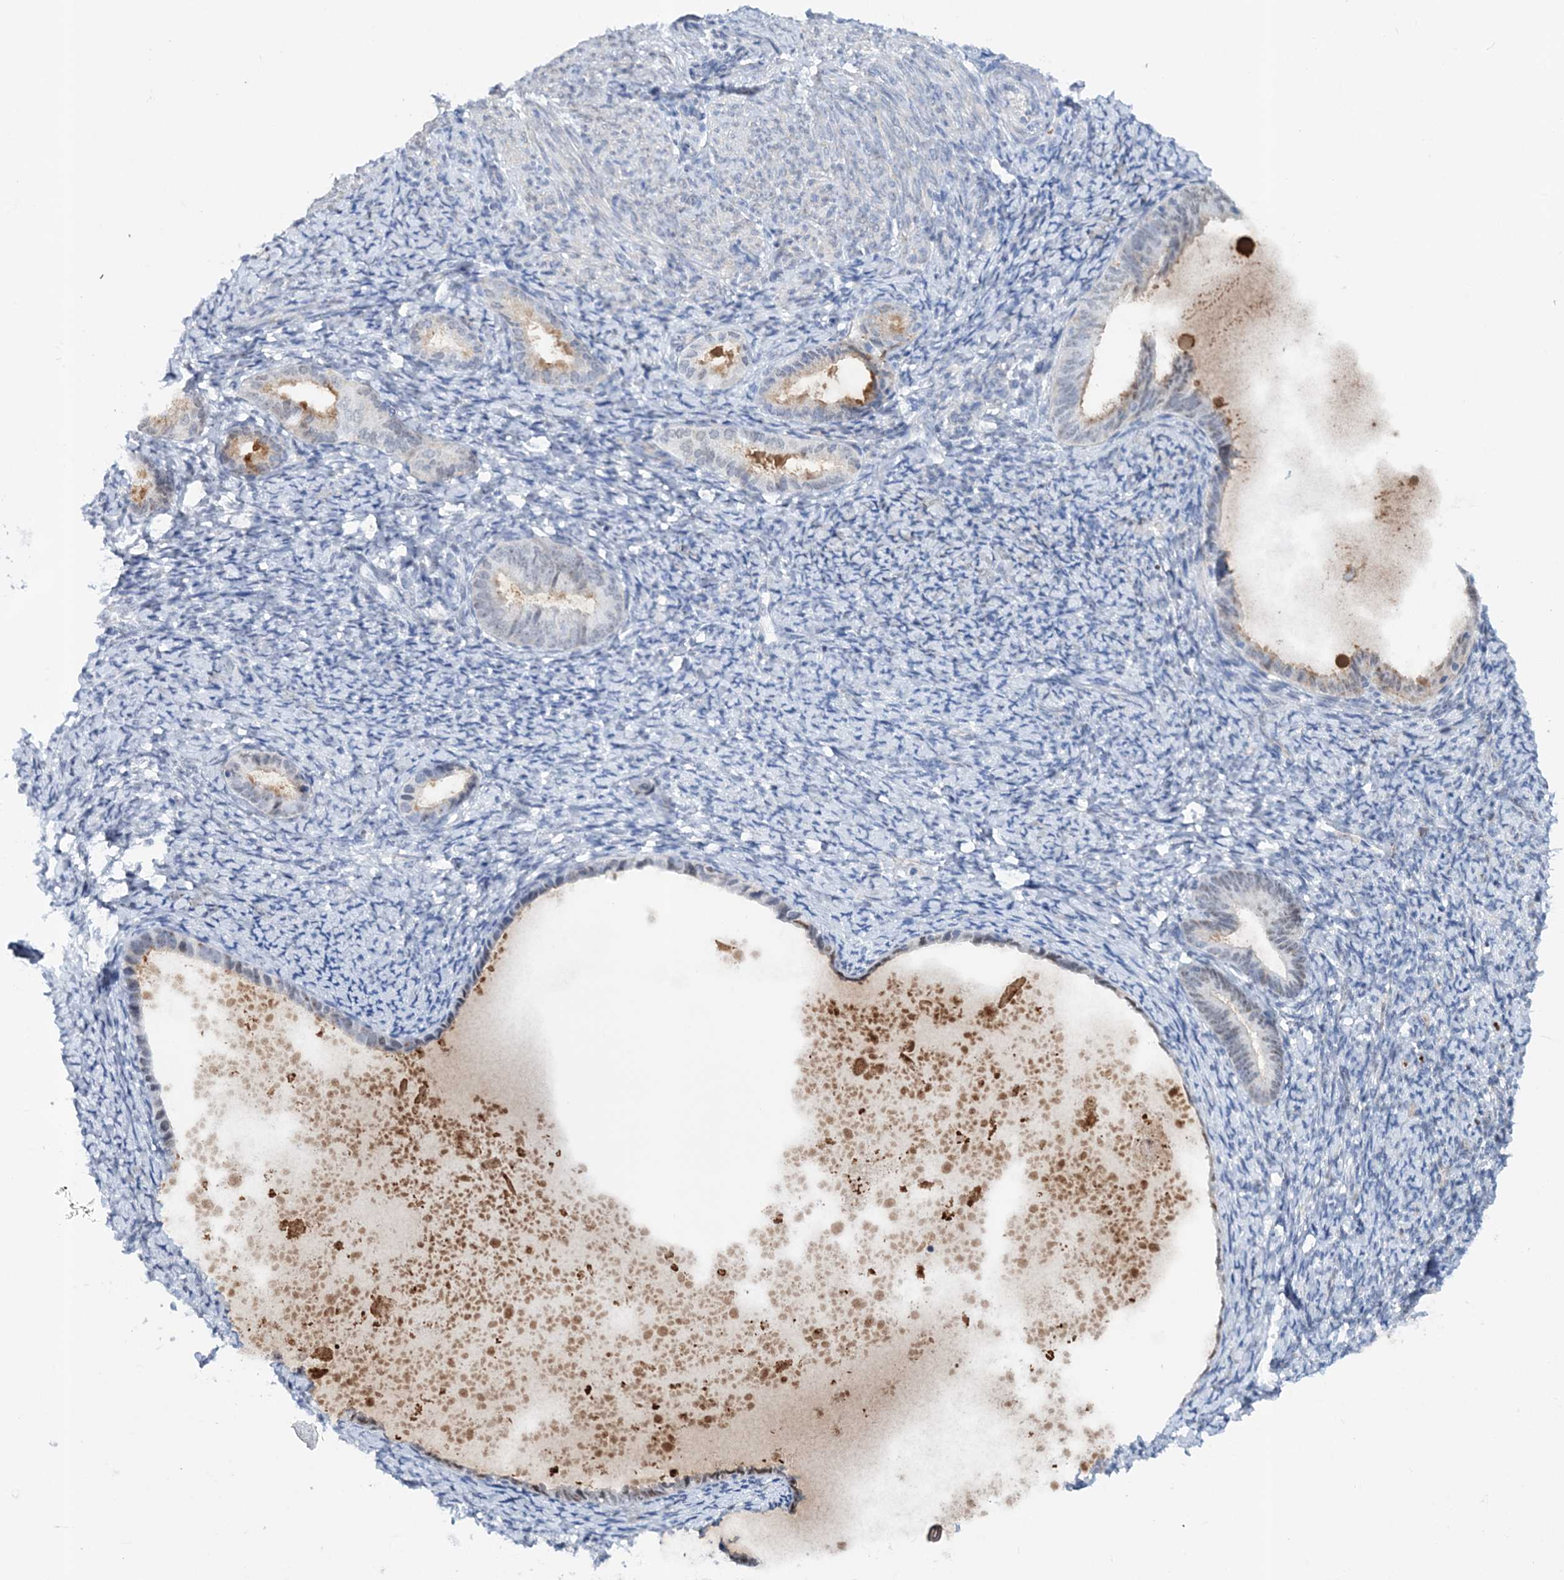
{"staining": {"intensity": "negative", "quantity": "none", "location": "none"}, "tissue": "endometrium", "cell_type": "Cells in endometrial stroma", "image_type": "normal", "snomed": [{"axis": "morphology", "description": "Normal tissue, NOS"}, {"axis": "topography", "description": "Endometrium"}], "caption": "Protein analysis of benign endometrium reveals no significant expression in cells in endometrial stroma. (DAB (3,3'-diaminobenzidine) immunohistochemistry, high magnification).", "gene": "ASCL4", "patient": {"sex": "female", "age": 72}}